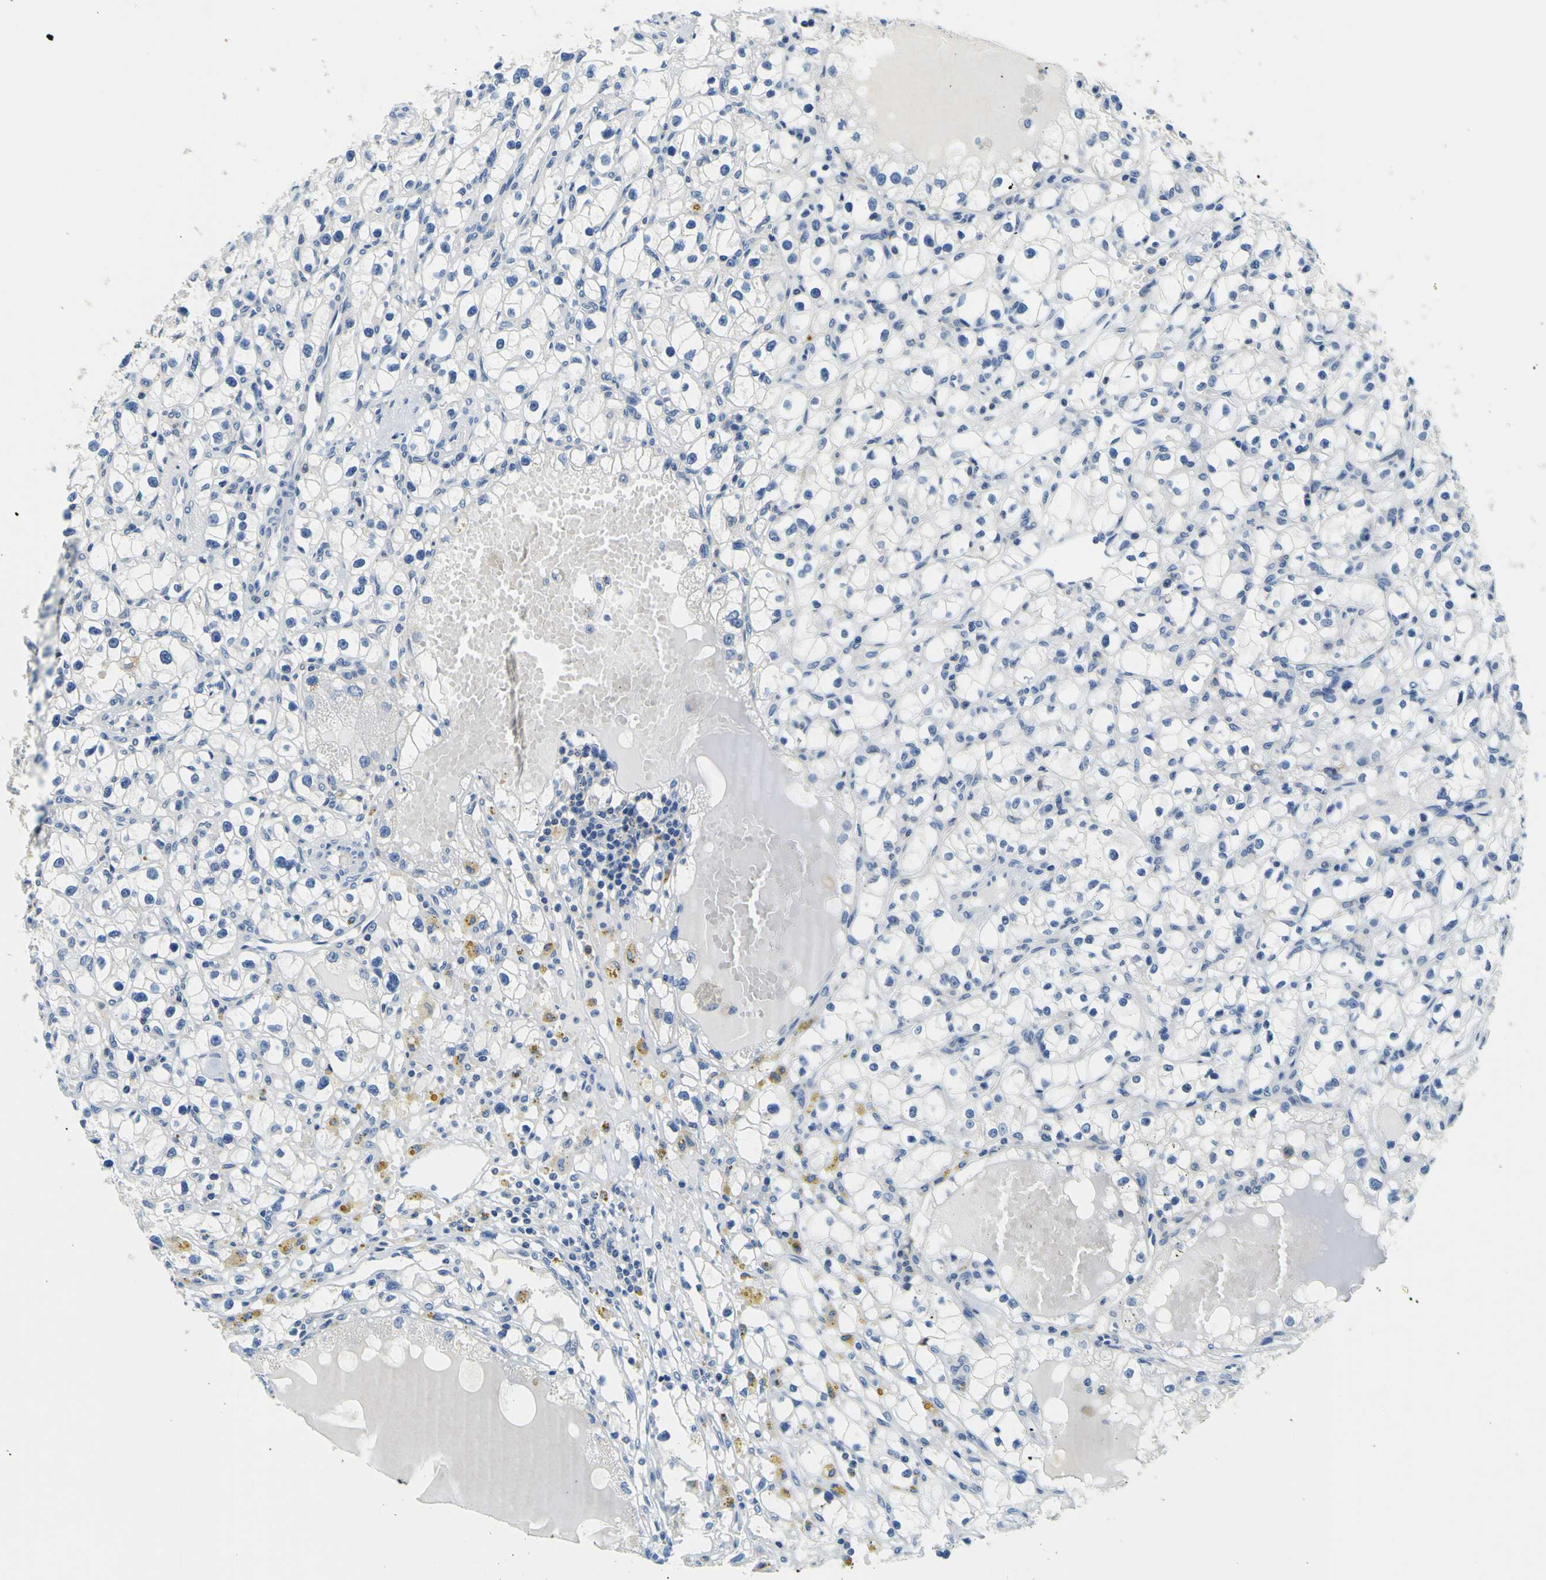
{"staining": {"intensity": "negative", "quantity": "none", "location": "none"}, "tissue": "renal cancer", "cell_type": "Tumor cells", "image_type": "cancer", "snomed": [{"axis": "morphology", "description": "Adenocarcinoma, NOS"}, {"axis": "topography", "description": "Kidney"}], "caption": "Micrograph shows no significant protein positivity in tumor cells of renal adenocarcinoma.", "gene": "TNIK", "patient": {"sex": "male", "age": 56}}